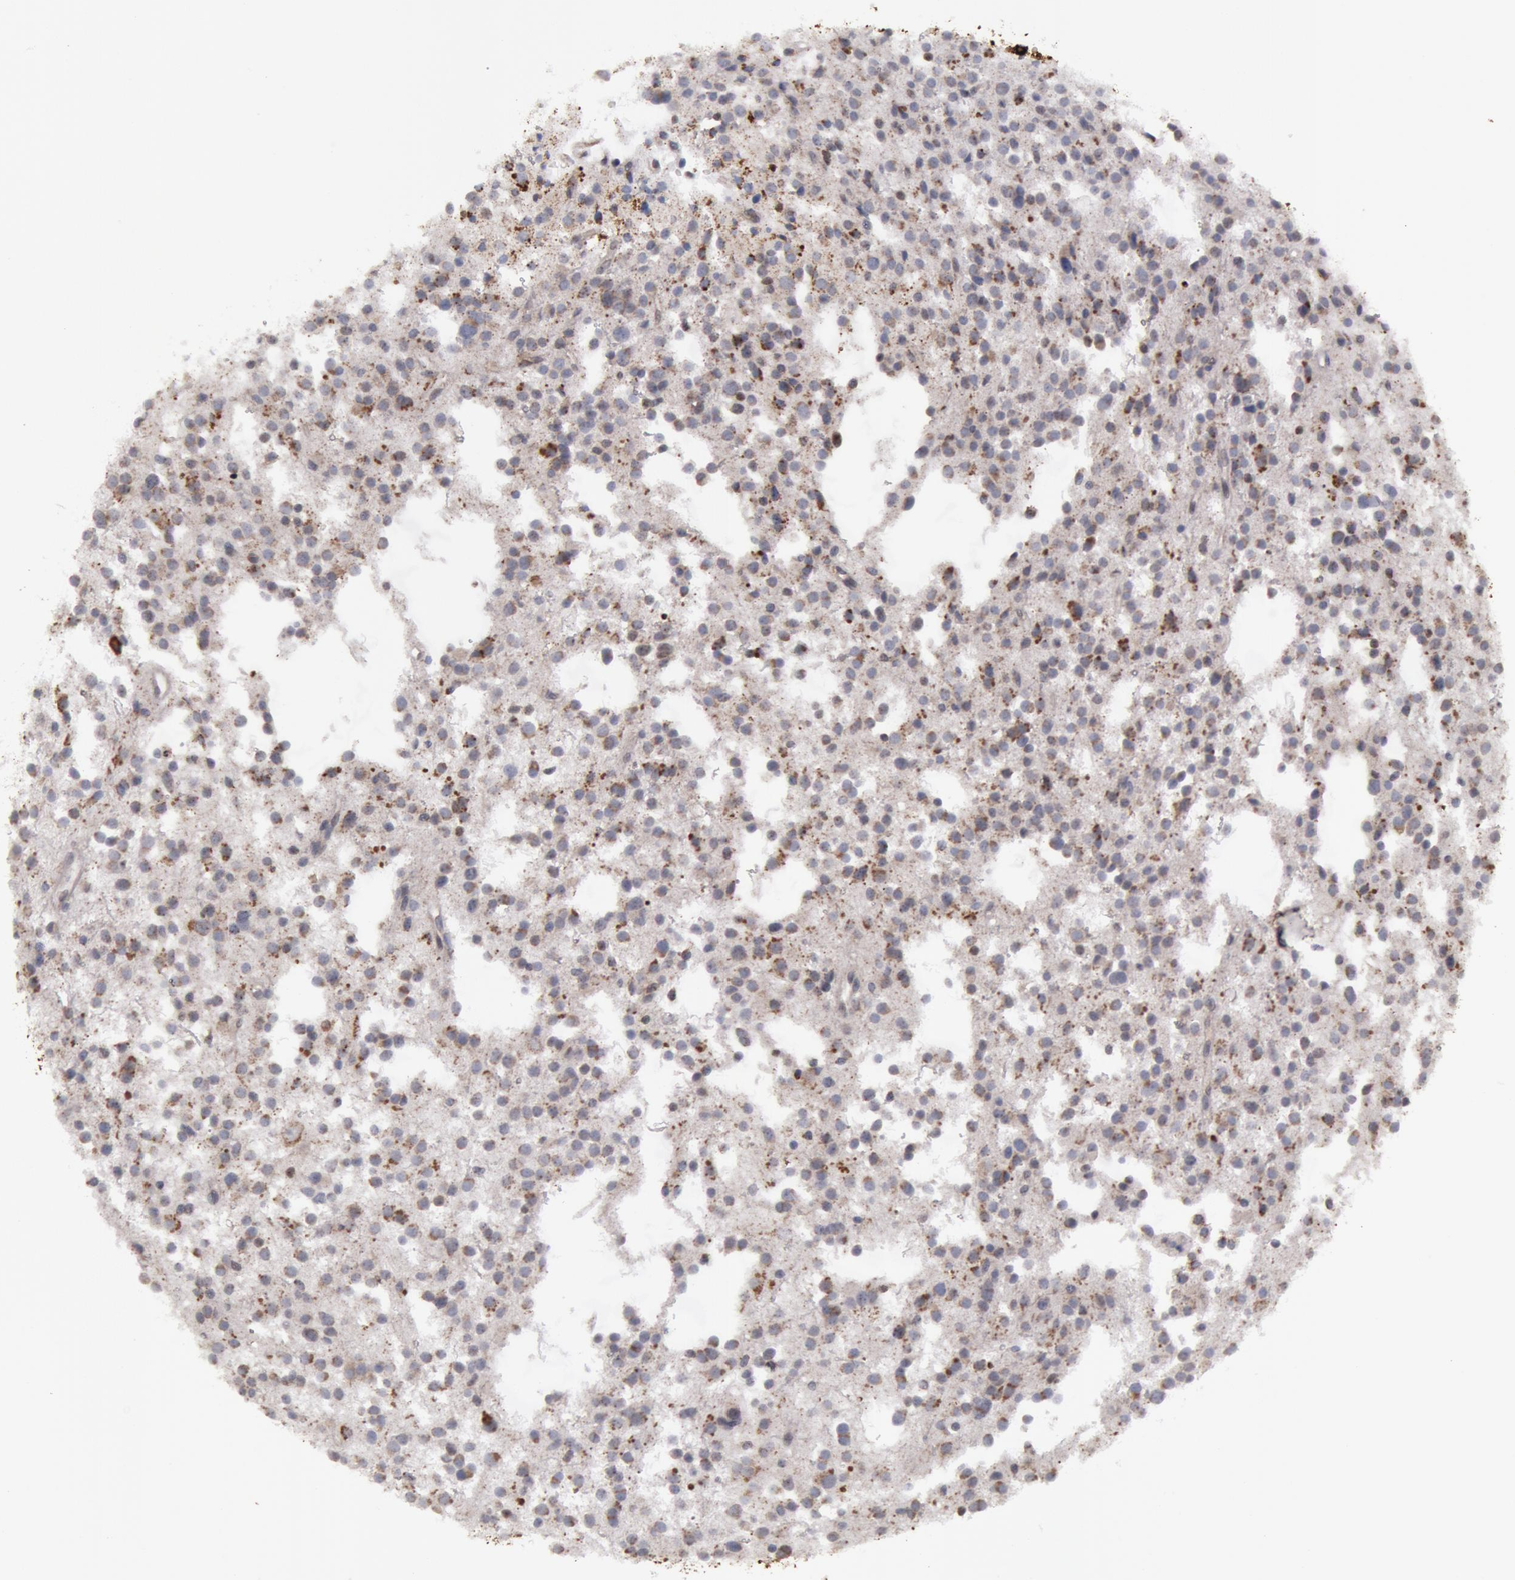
{"staining": {"intensity": "weak", "quantity": "<25%", "location": "cytoplasmic/membranous"}, "tissue": "glioma", "cell_type": "Tumor cells", "image_type": "cancer", "snomed": [{"axis": "morphology", "description": "Glioma, malignant, Low grade"}, {"axis": "topography", "description": "Brain"}], "caption": "Immunohistochemical staining of human malignant low-grade glioma reveals no significant positivity in tumor cells.", "gene": "ERBB2", "patient": {"sex": "female", "age": 36}}